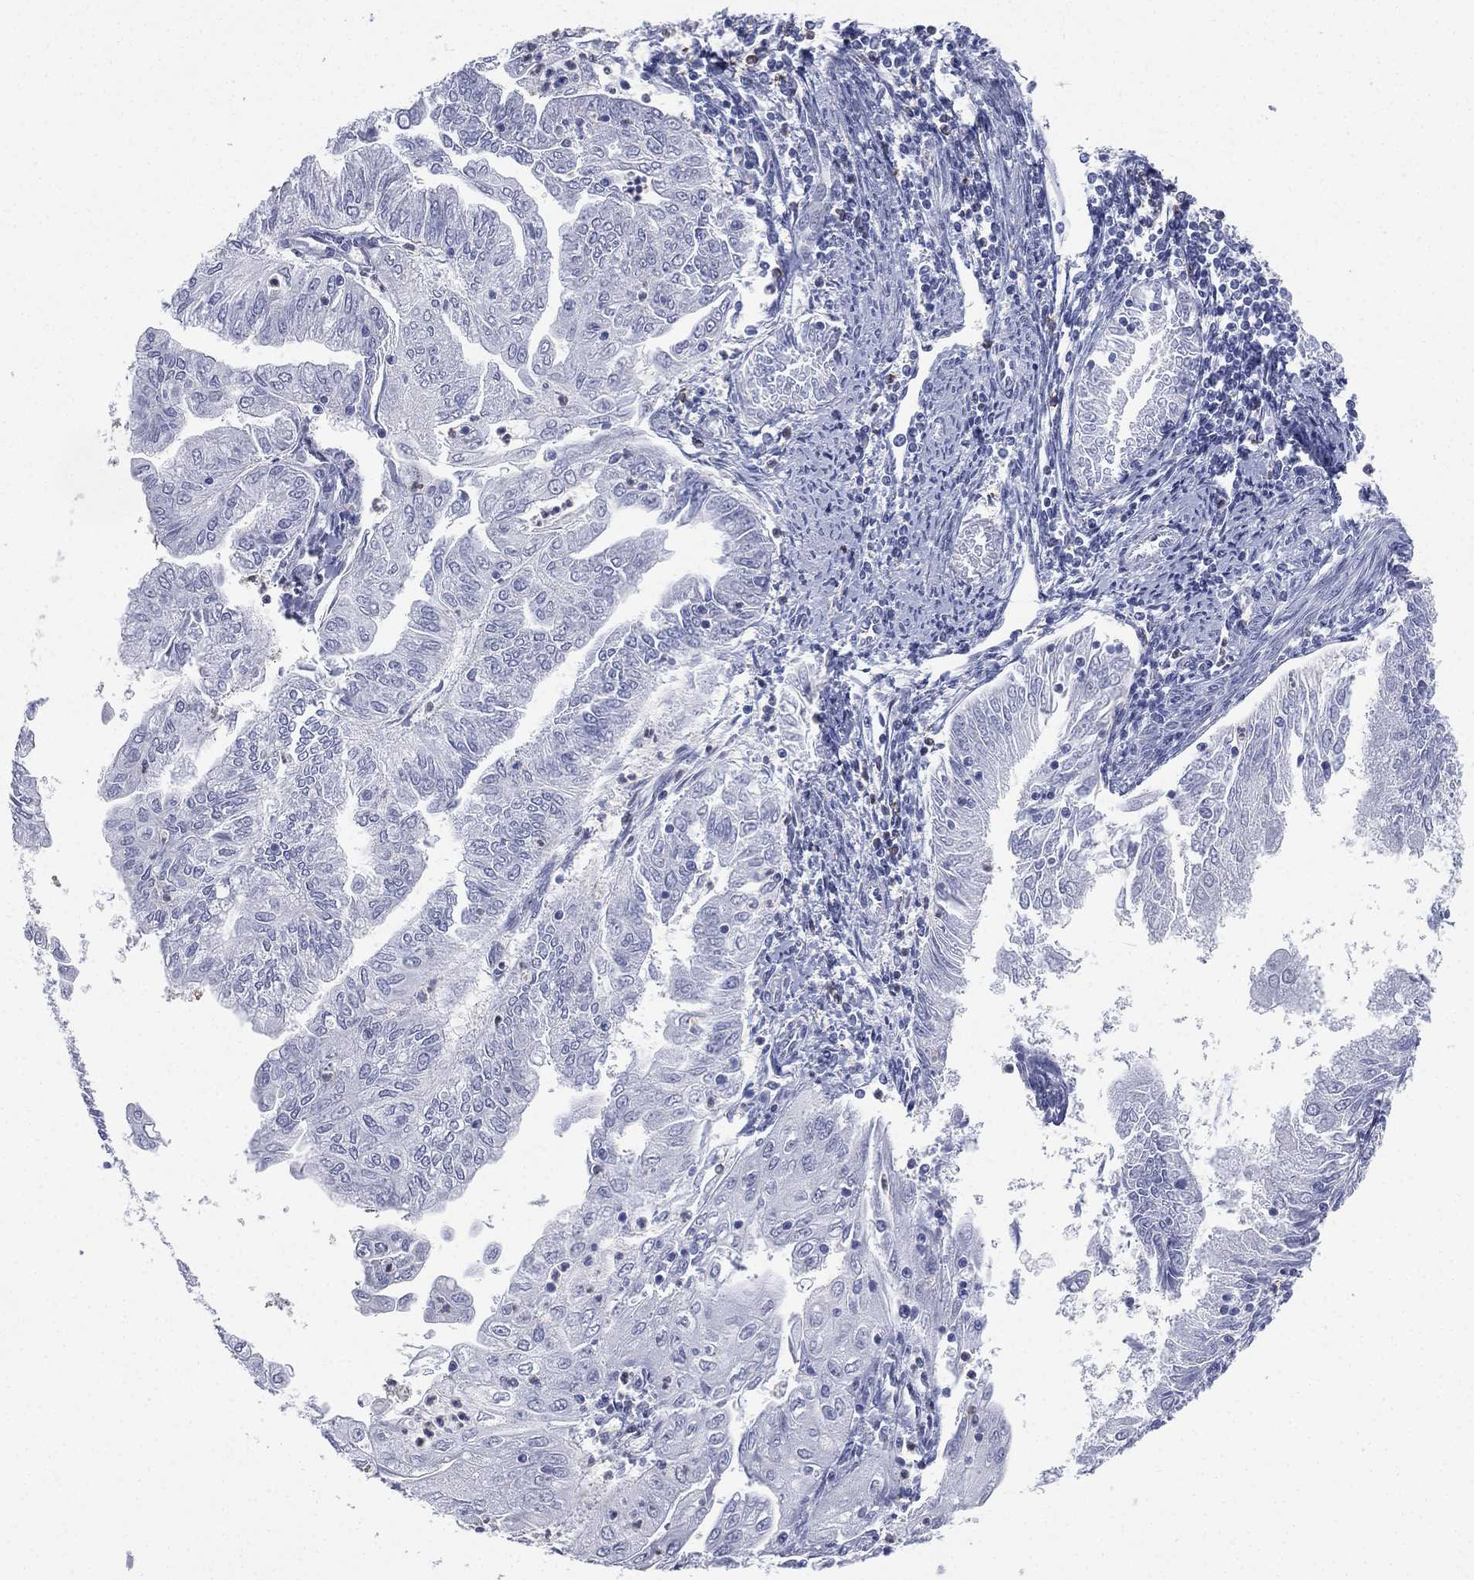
{"staining": {"intensity": "negative", "quantity": "none", "location": "none"}, "tissue": "endometrial cancer", "cell_type": "Tumor cells", "image_type": "cancer", "snomed": [{"axis": "morphology", "description": "Adenocarcinoma, NOS"}, {"axis": "topography", "description": "Endometrium"}], "caption": "This is a photomicrograph of immunohistochemistry (IHC) staining of adenocarcinoma (endometrial), which shows no positivity in tumor cells.", "gene": "CD22", "patient": {"sex": "female", "age": 56}}